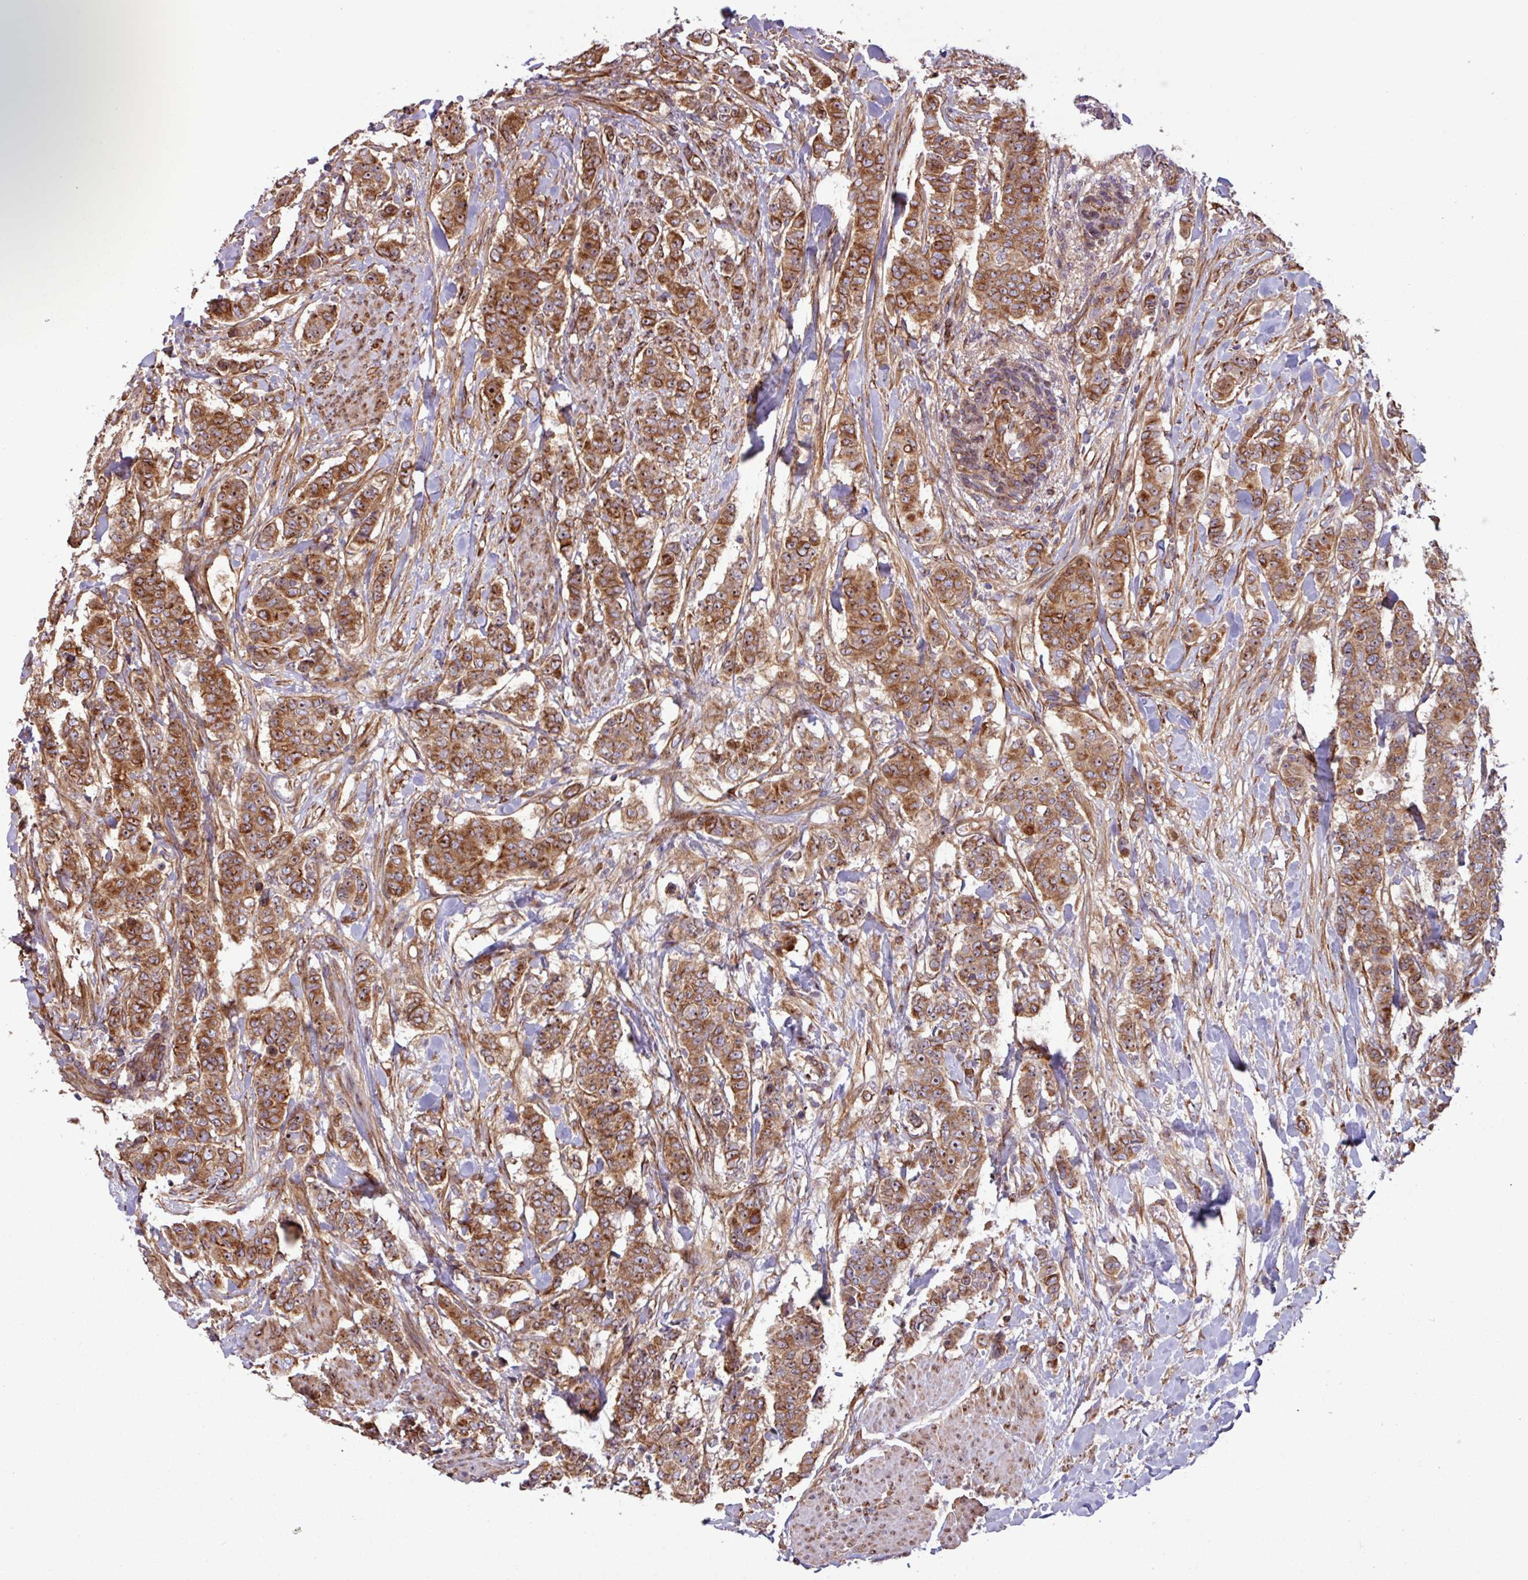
{"staining": {"intensity": "strong", "quantity": ">75%", "location": "cytoplasmic/membranous,nuclear"}, "tissue": "breast cancer", "cell_type": "Tumor cells", "image_type": "cancer", "snomed": [{"axis": "morphology", "description": "Duct carcinoma"}, {"axis": "topography", "description": "Breast"}], "caption": "Human breast infiltrating ductal carcinoma stained for a protein (brown) demonstrates strong cytoplasmic/membranous and nuclear positive positivity in approximately >75% of tumor cells.", "gene": "ZNF300", "patient": {"sex": "female", "age": 40}}